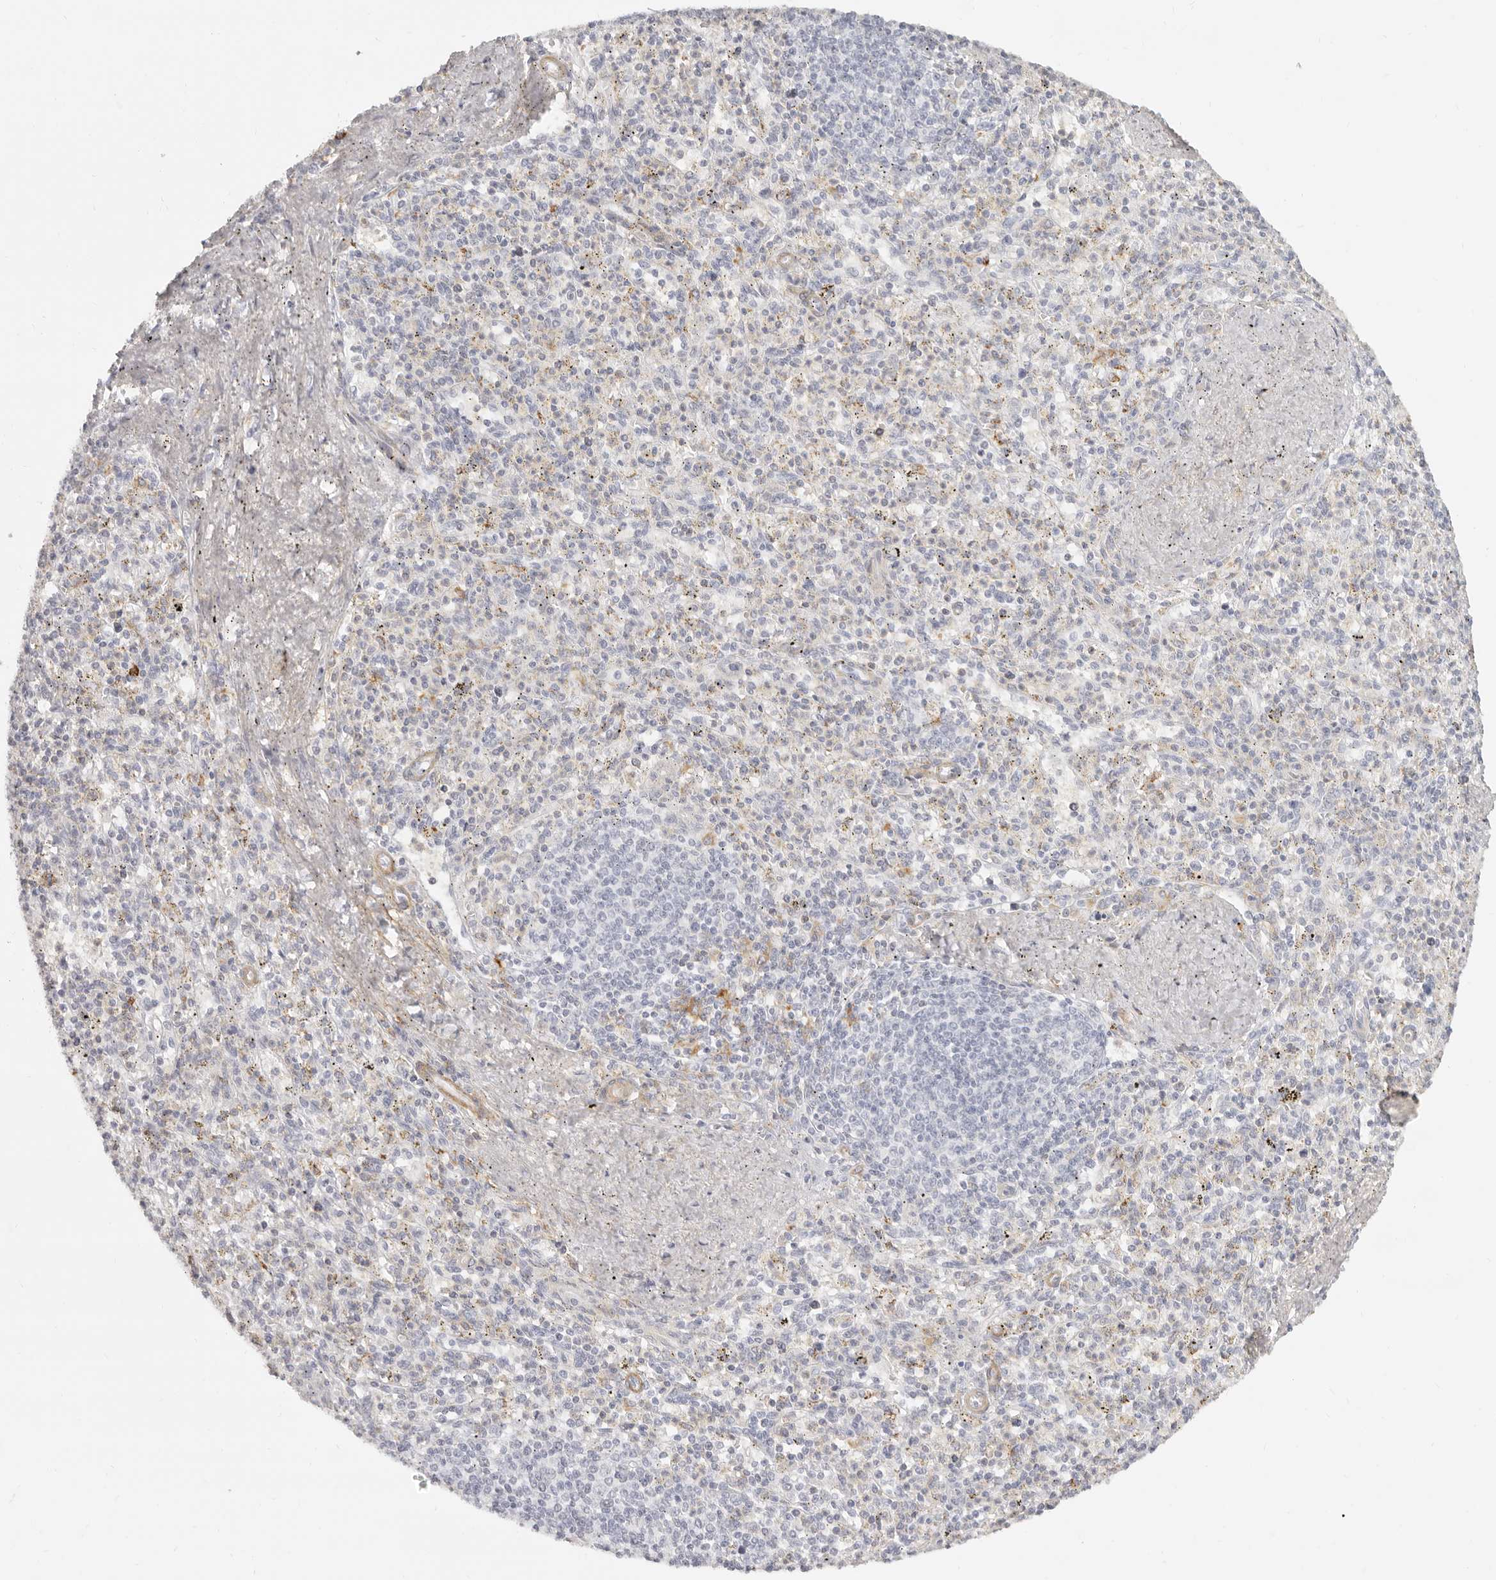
{"staining": {"intensity": "negative", "quantity": "none", "location": "none"}, "tissue": "spleen", "cell_type": "Cells in red pulp", "image_type": "normal", "snomed": [{"axis": "morphology", "description": "Normal tissue, NOS"}, {"axis": "topography", "description": "Spleen"}], "caption": "Immunohistochemistry photomicrograph of unremarkable spleen: human spleen stained with DAB (3,3'-diaminobenzidine) exhibits no significant protein expression in cells in red pulp. Brightfield microscopy of IHC stained with DAB (3,3'-diaminobenzidine) (brown) and hematoxylin (blue), captured at high magnification.", "gene": "NIBAN1", "patient": {"sex": "male", "age": 72}}